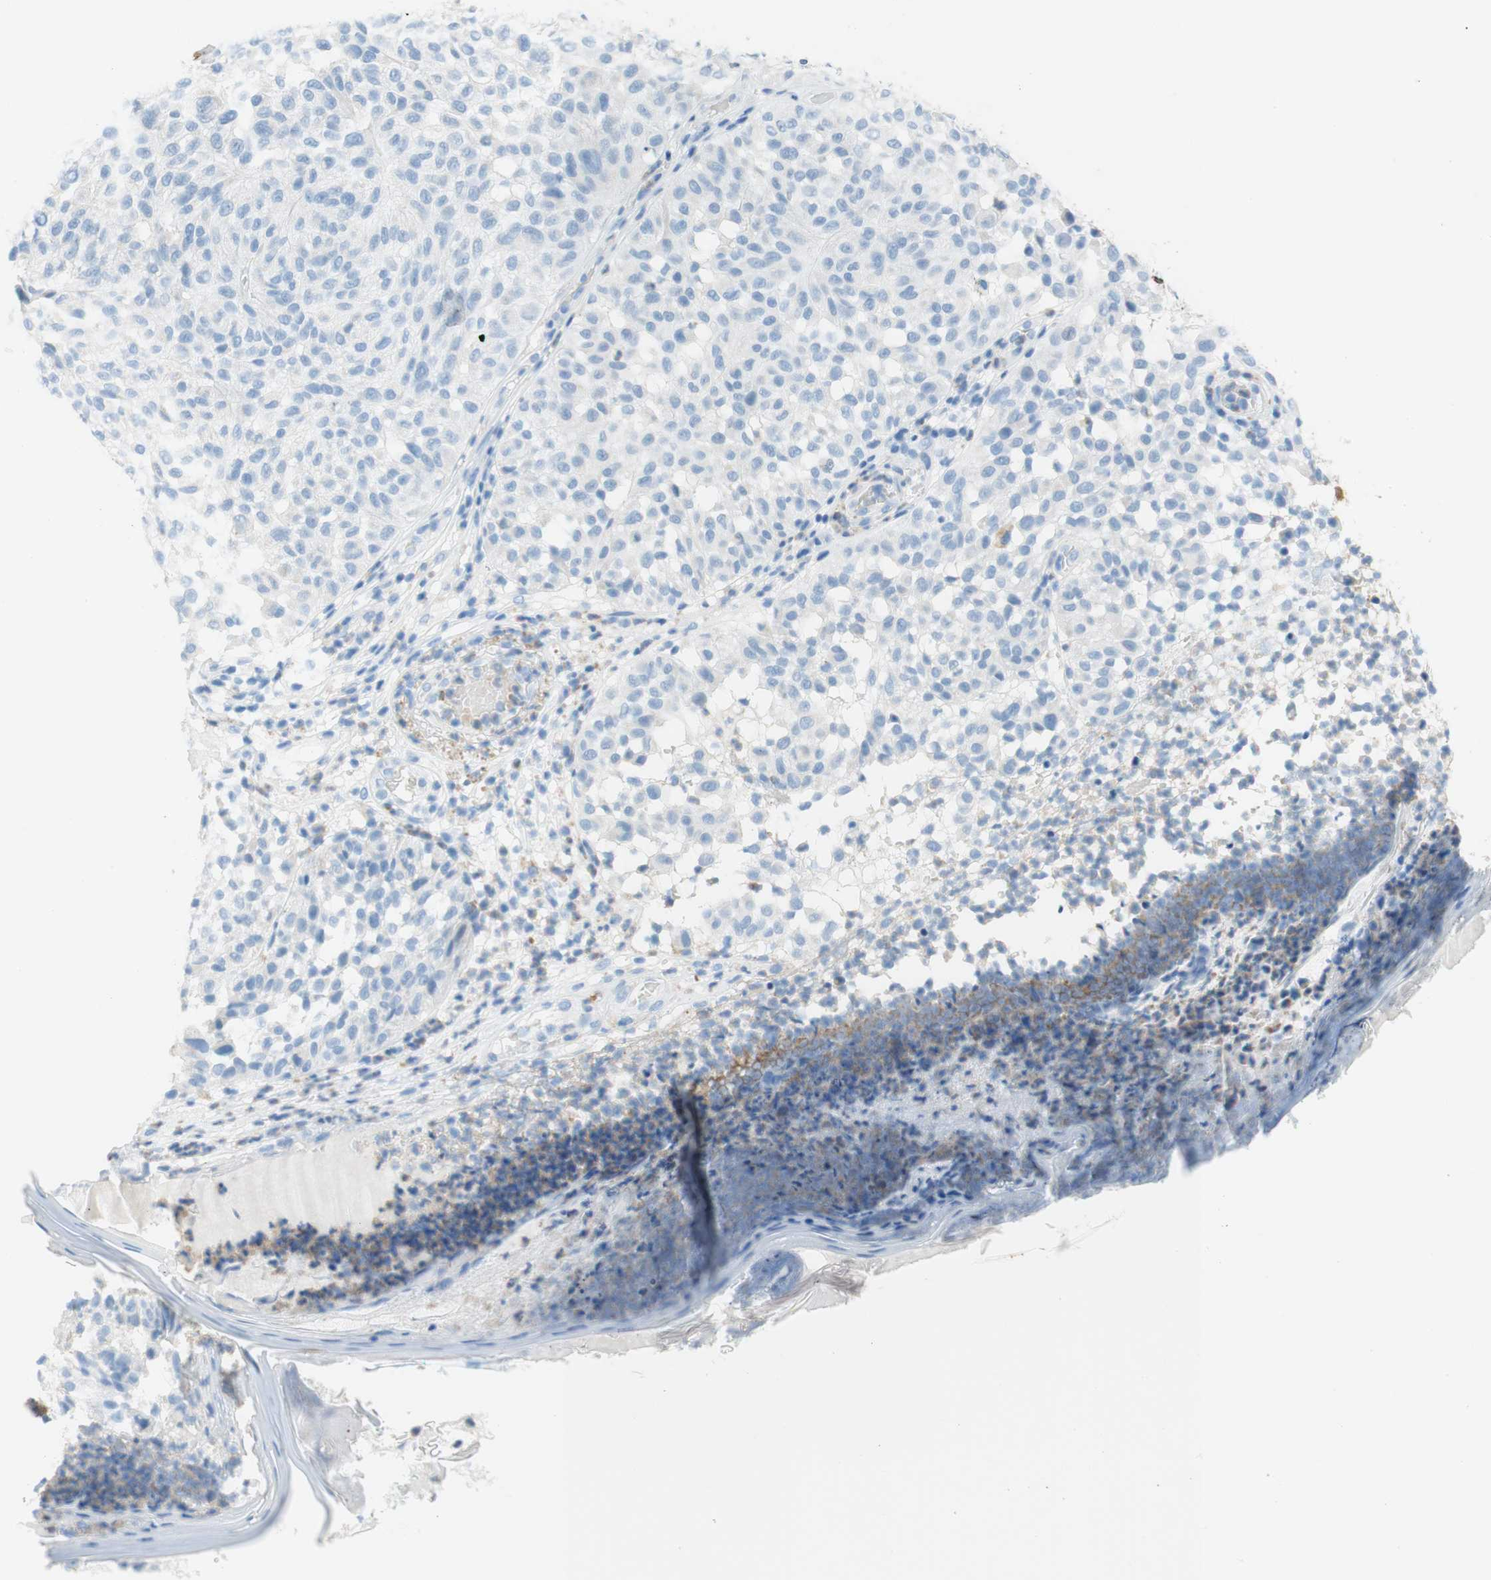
{"staining": {"intensity": "negative", "quantity": "none", "location": "none"}, "tissue": "melanoma", "cell_type": "Tumor cells", "image_type": "cancer", "snomed": [{"axis": "morphology", "description": "Malignant melanoma, NOS"}, {"axis": "topography", "description": "Skin"}], "caption": "This is an IHC histopathology image of human malignant melanoma. There is no positivity in tumor cells.", "gene": "CEACAM1", "patient": {"sex": "female", "age": 46}}